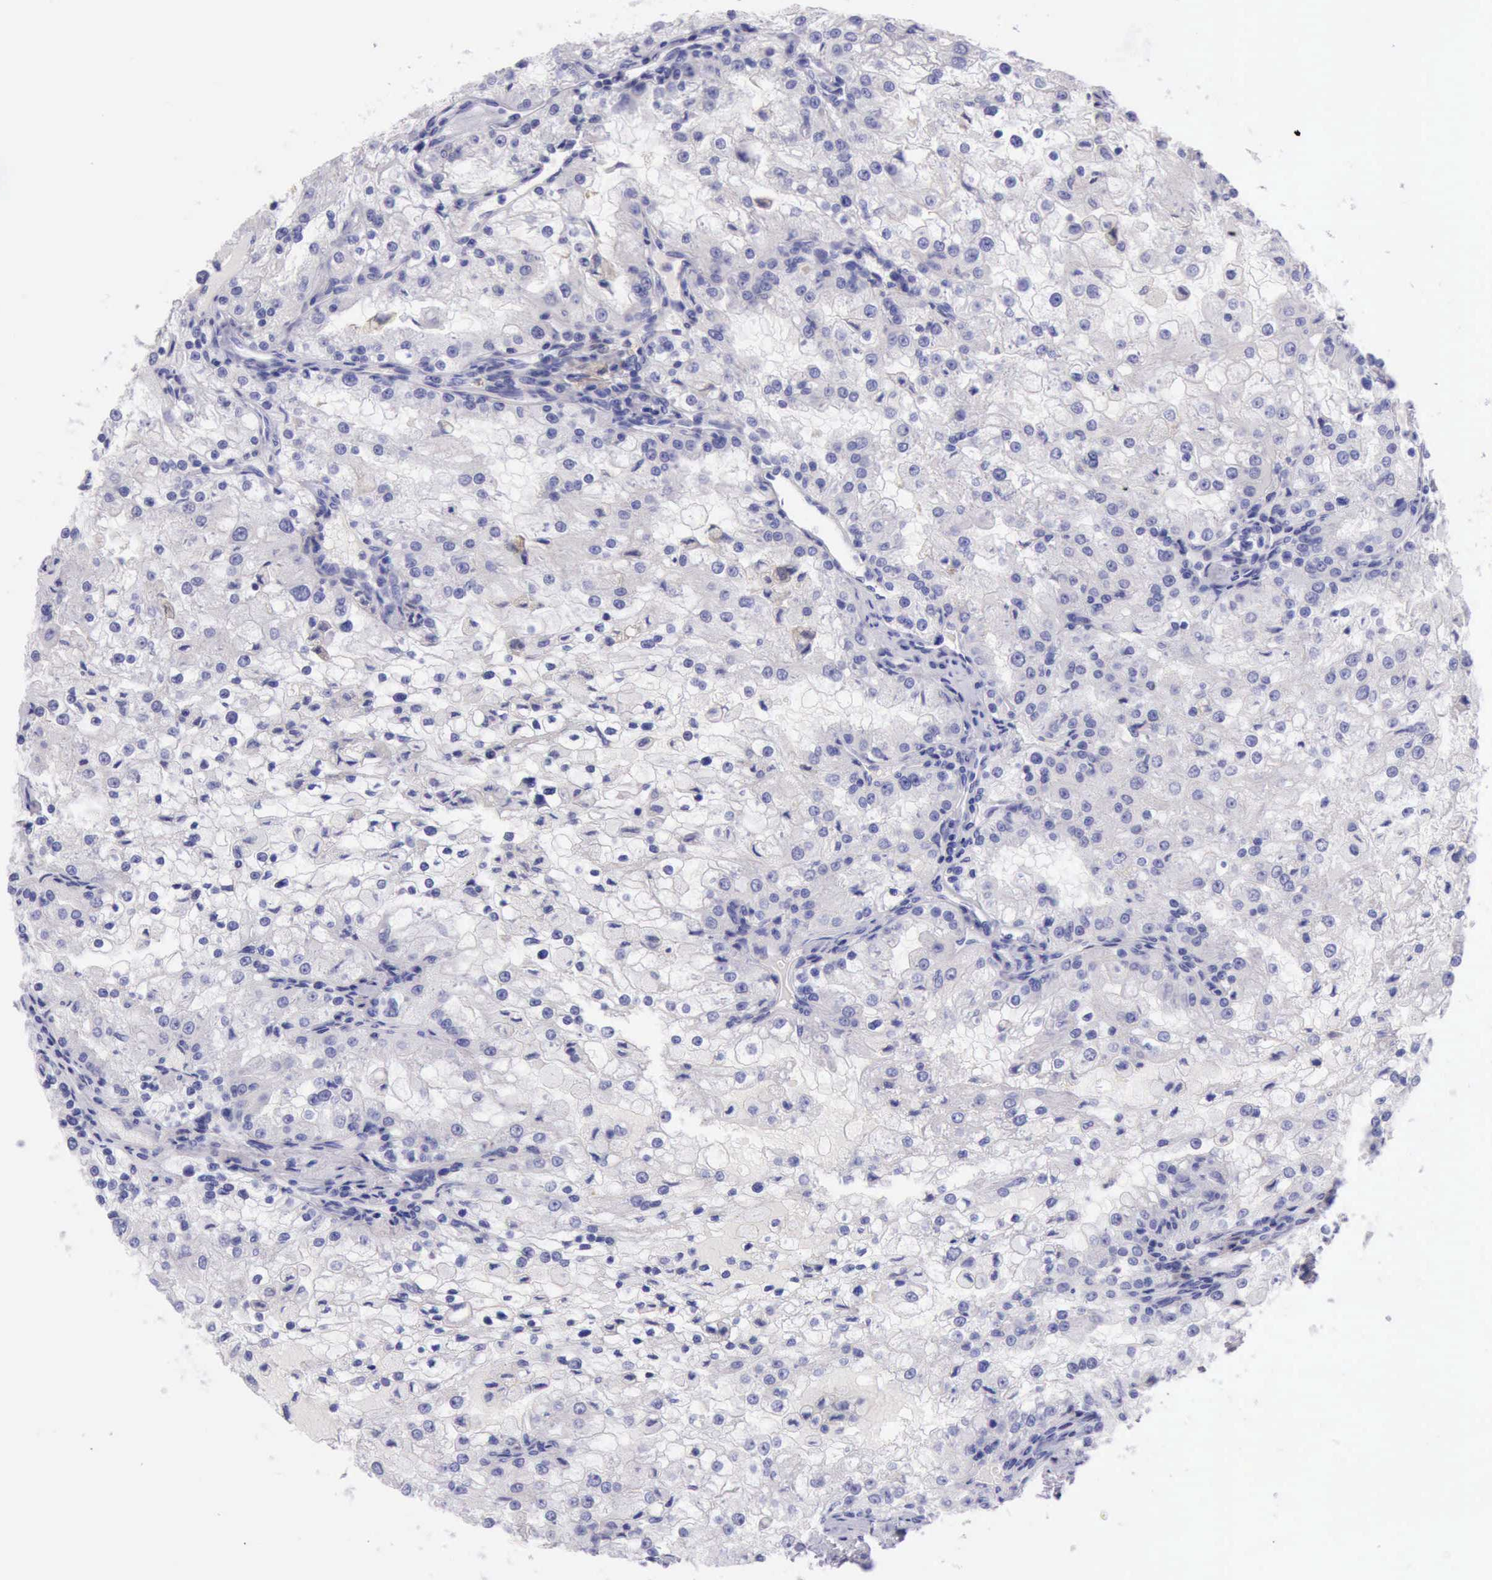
{"staining": {"intensity": "negative", "quantity": "none", "location": "none"}, "tissue": "renal cancer", "cell_type": "Tumor cells", "image_type": "cancer", "snomed": [{"axis": "morphology", "description": "Adenocarcinoma, NOS"}, {"axis": "topography", "description": "Kidney"}], "caption": "IHC image of neoplastic tissue: renal cancer (adenocarcinoma) stained with DAB shows no significant protein positivity in tumor cells. Nuclei are stained in blue.", "gene": "LRFN5", "patient": {"sex": "female", "age": 74}}